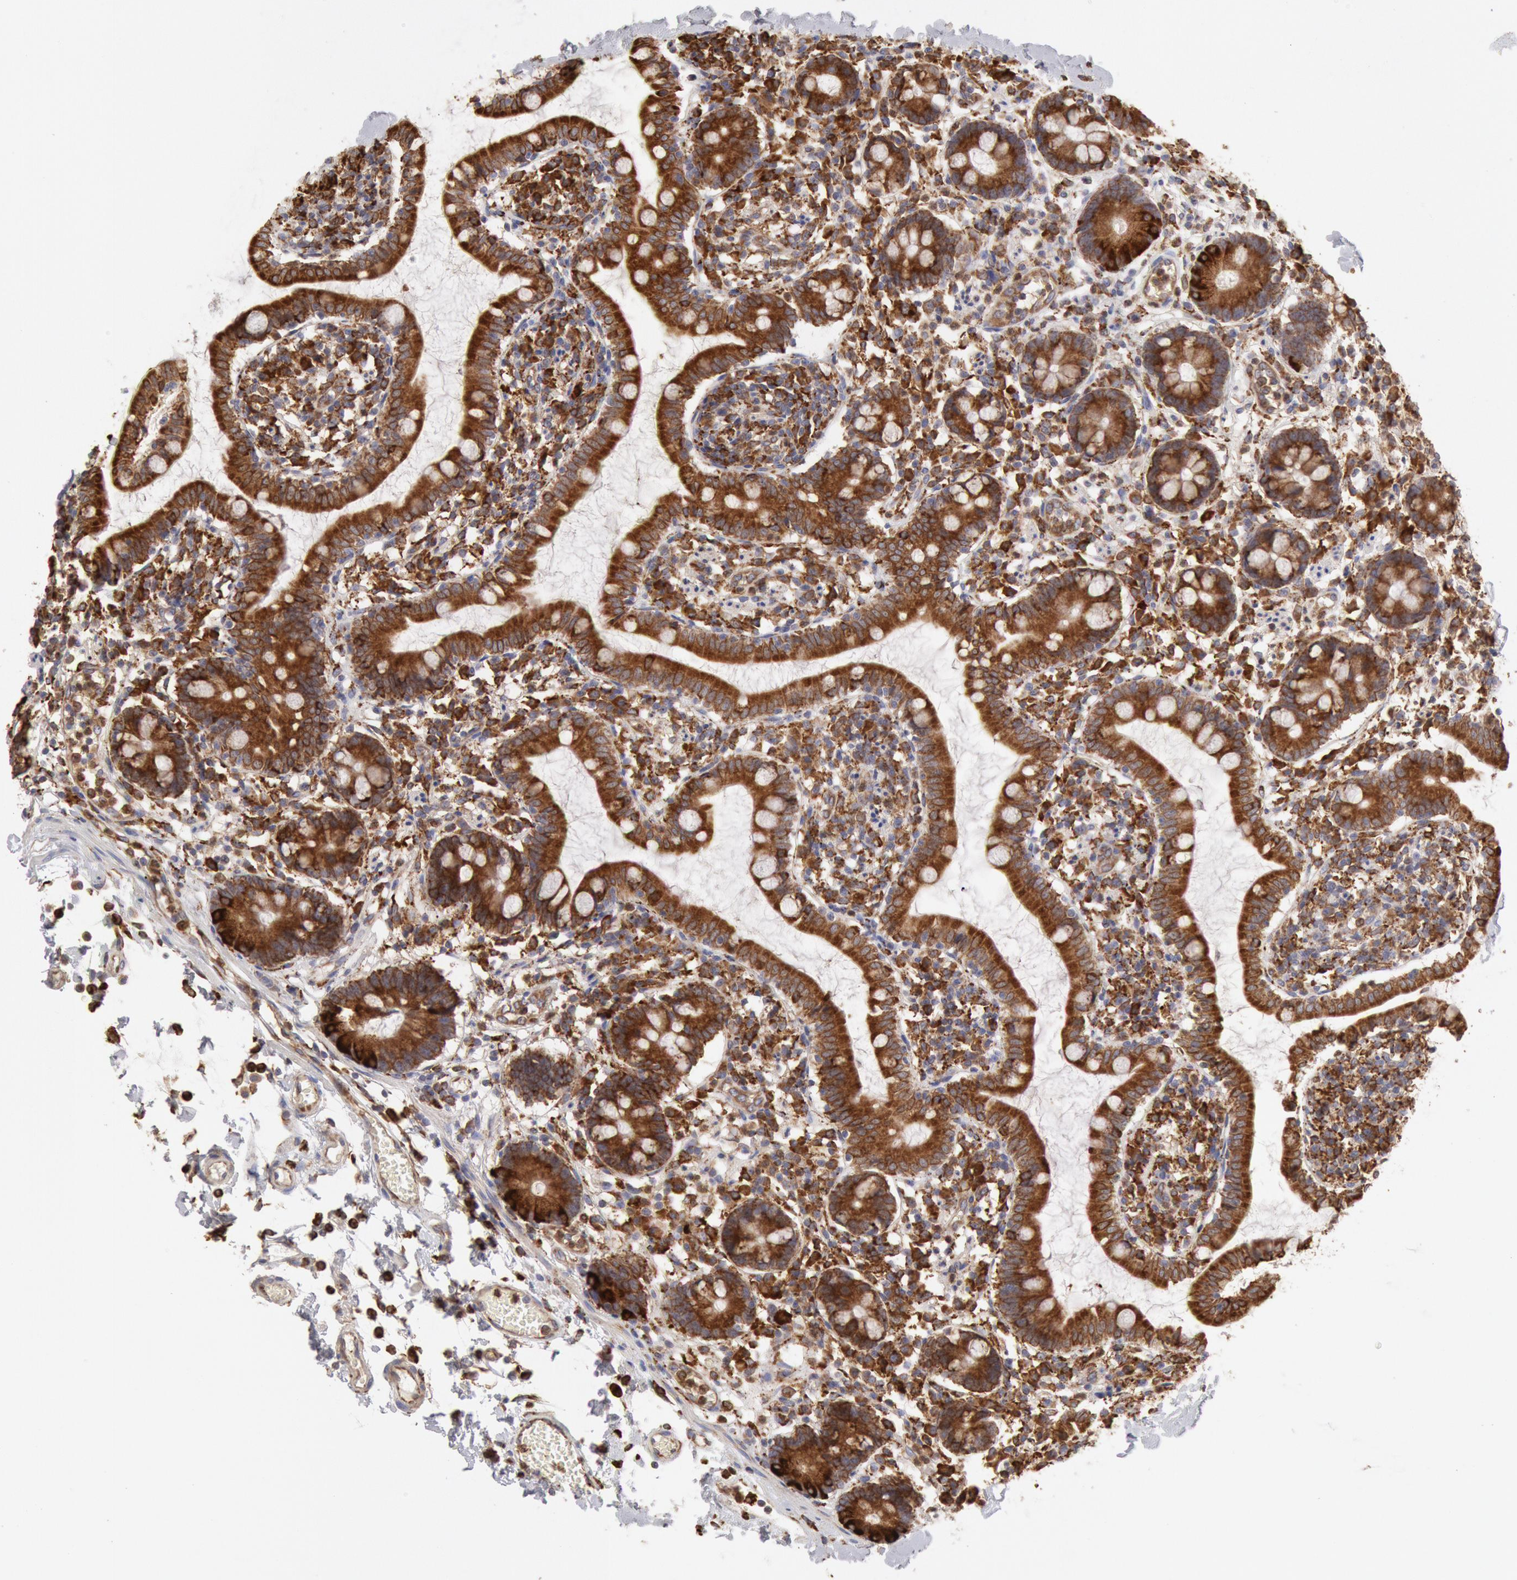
{"staining": {"intensity": "moderate", "quantity": ">75%", "location": "cytoplasmic/membranous"}, "tissue": "small intestine", "cell_type": "Glandular cells", "image_type": "normal", "snomed": [{"axis": "morphology", "description": "Normal tissue, NOS"}, {"axis": "topography", "description": "Small intestine"}], "caption": "A high-resolution image shows immunohistochemistry staining of normal small intestine, which reveals moderate cytoplasmic/membranous positivity in about >75% of glandular cells.", "gene": "ERP44", "patient": {"sex": "female", "age": 61}}